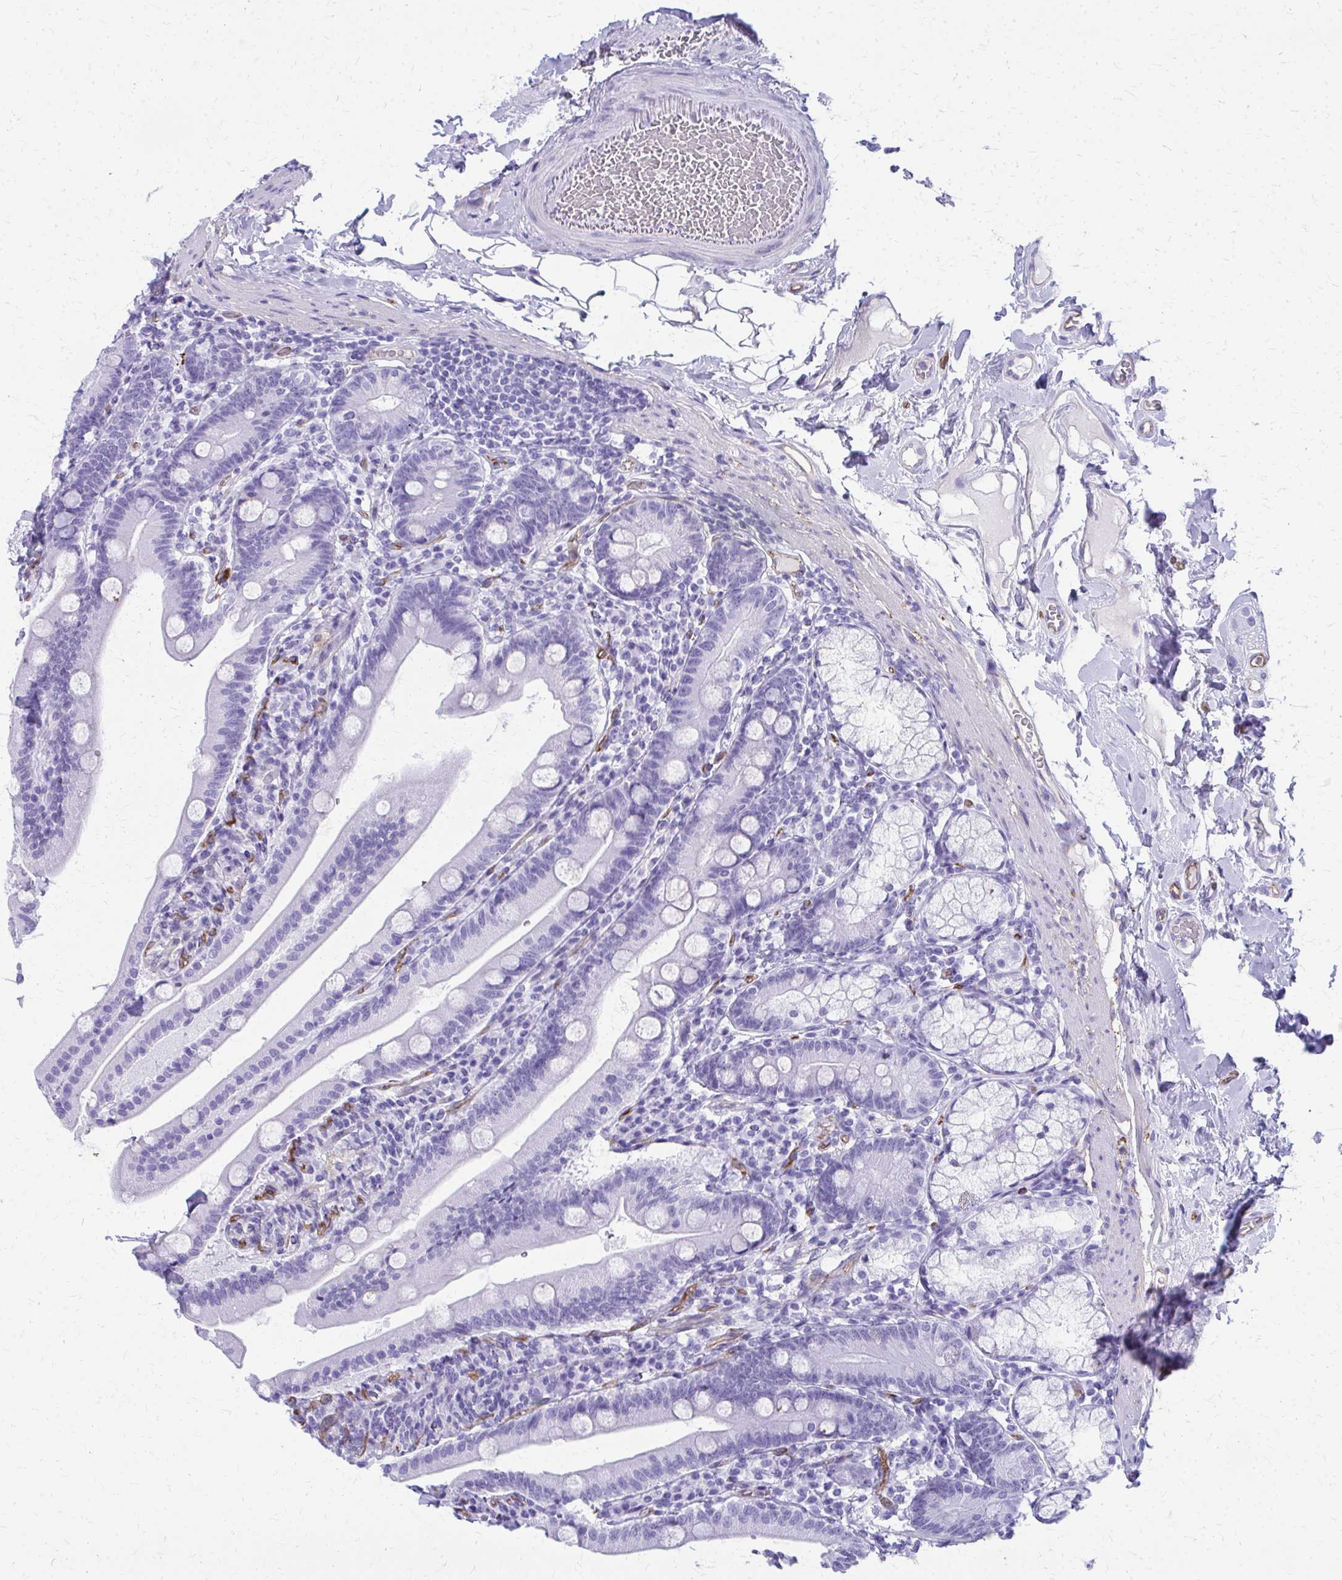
{"staining": {"intensity": "negative", "quantity": "none", "location": "none"}, "tissue": "duodenum", "cell_type": "Glandular cells", "image_type": "normal", "snomed": [{"axis": "morphology", "description": "Normal tissue, NOS"}, {"axis": "topography", "description": "Duodenum"}], "caption": "Duodenum stained for a protein using immunohistochemistry shows no positivity glandular cells.", "gene": "TPSG1", "patient": {"sex": "female", "age": 67}}